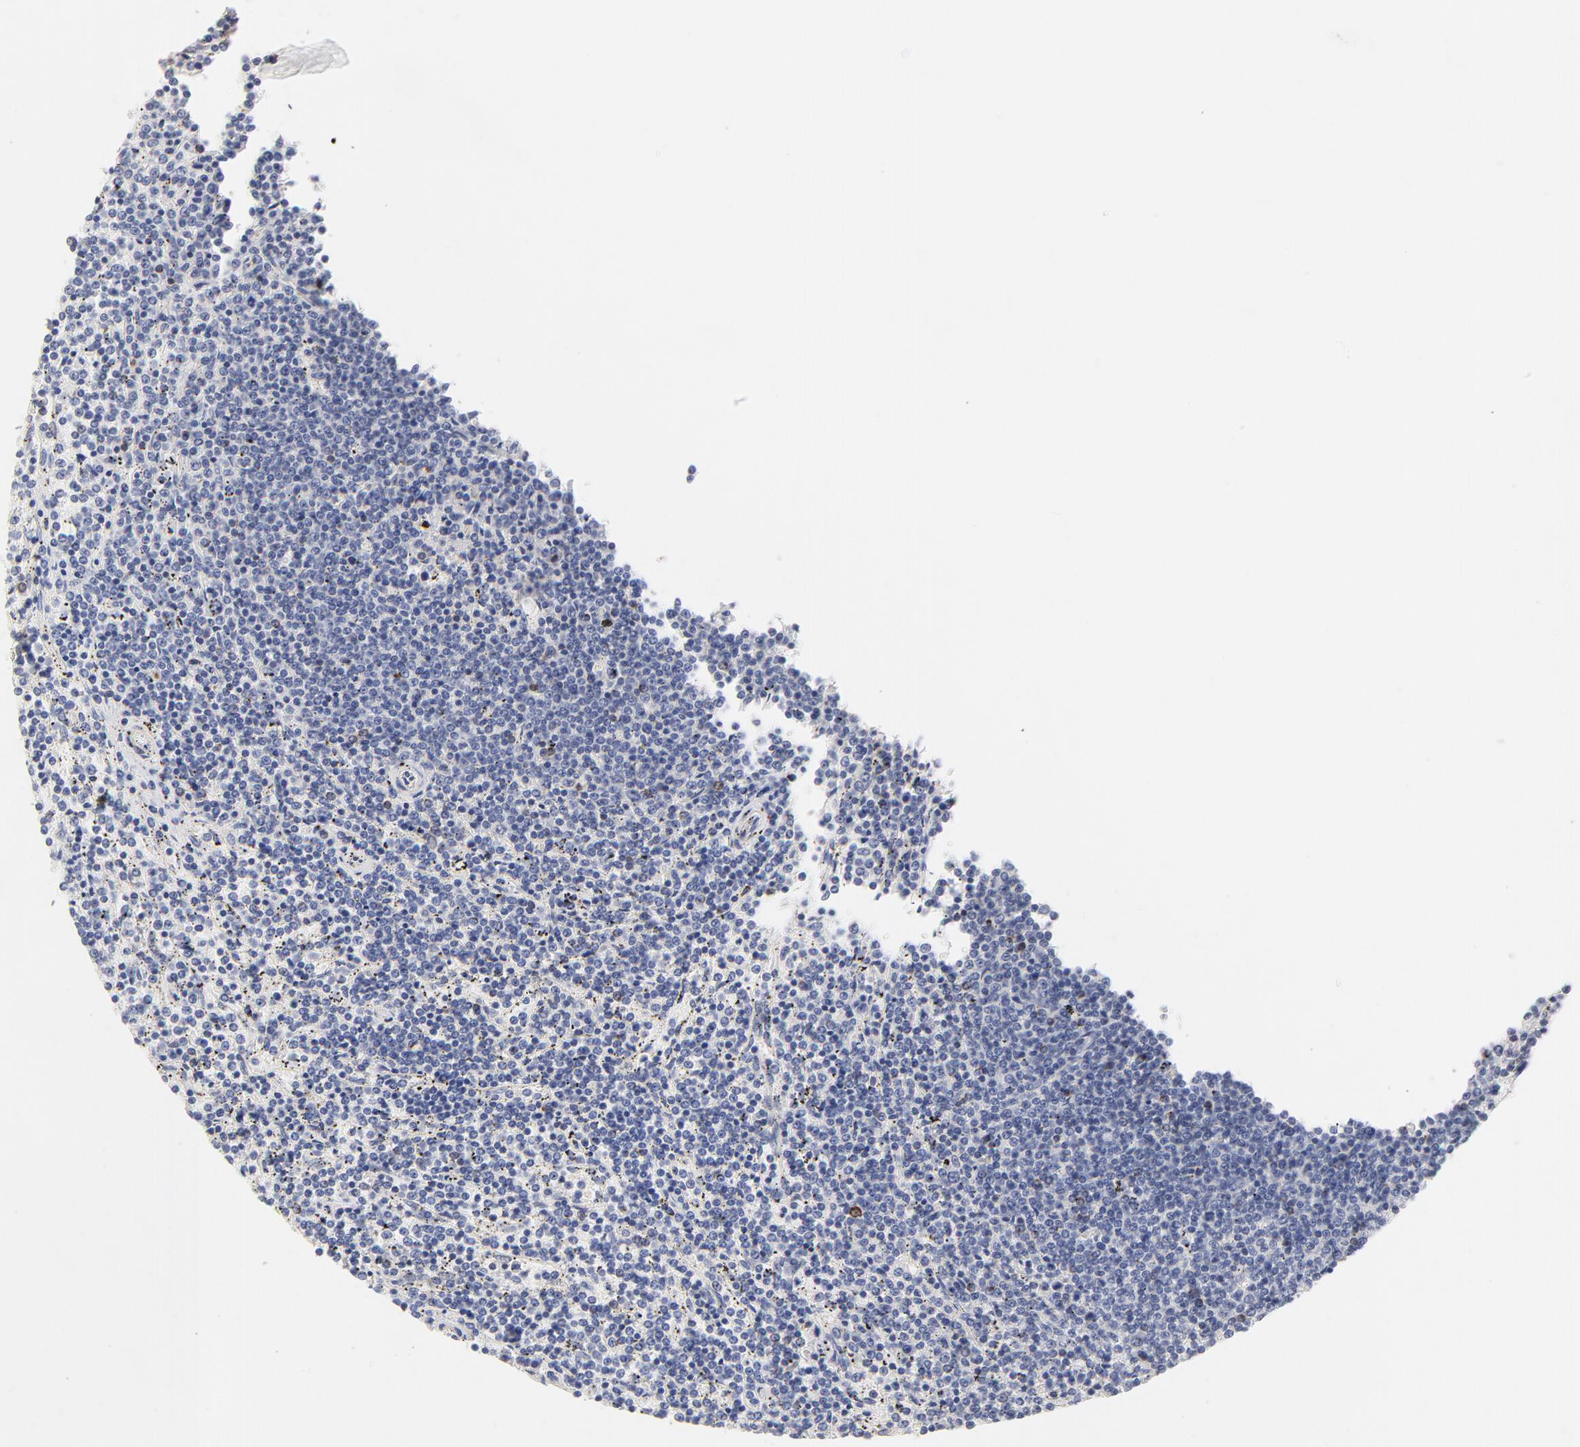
{"staining": {"intensity": "negative", "quantity": "none", "location": "none"}, "tissue": "lymphoma", "cell_type": "Tumor cells", "image_type": "cancer", "snomed": [{"axis": "morphology", "description": "Malignant lymphoma, non-Hodgkin's type, Low grade"}, {"axis": "topography", "description": "Spleen"}], "caption": "A micrograph of lymphoma stained for a protein reveals no brown staining in tumor cells.", "gene": "MID1", "patient": {"sex": "female", "age": 50}}